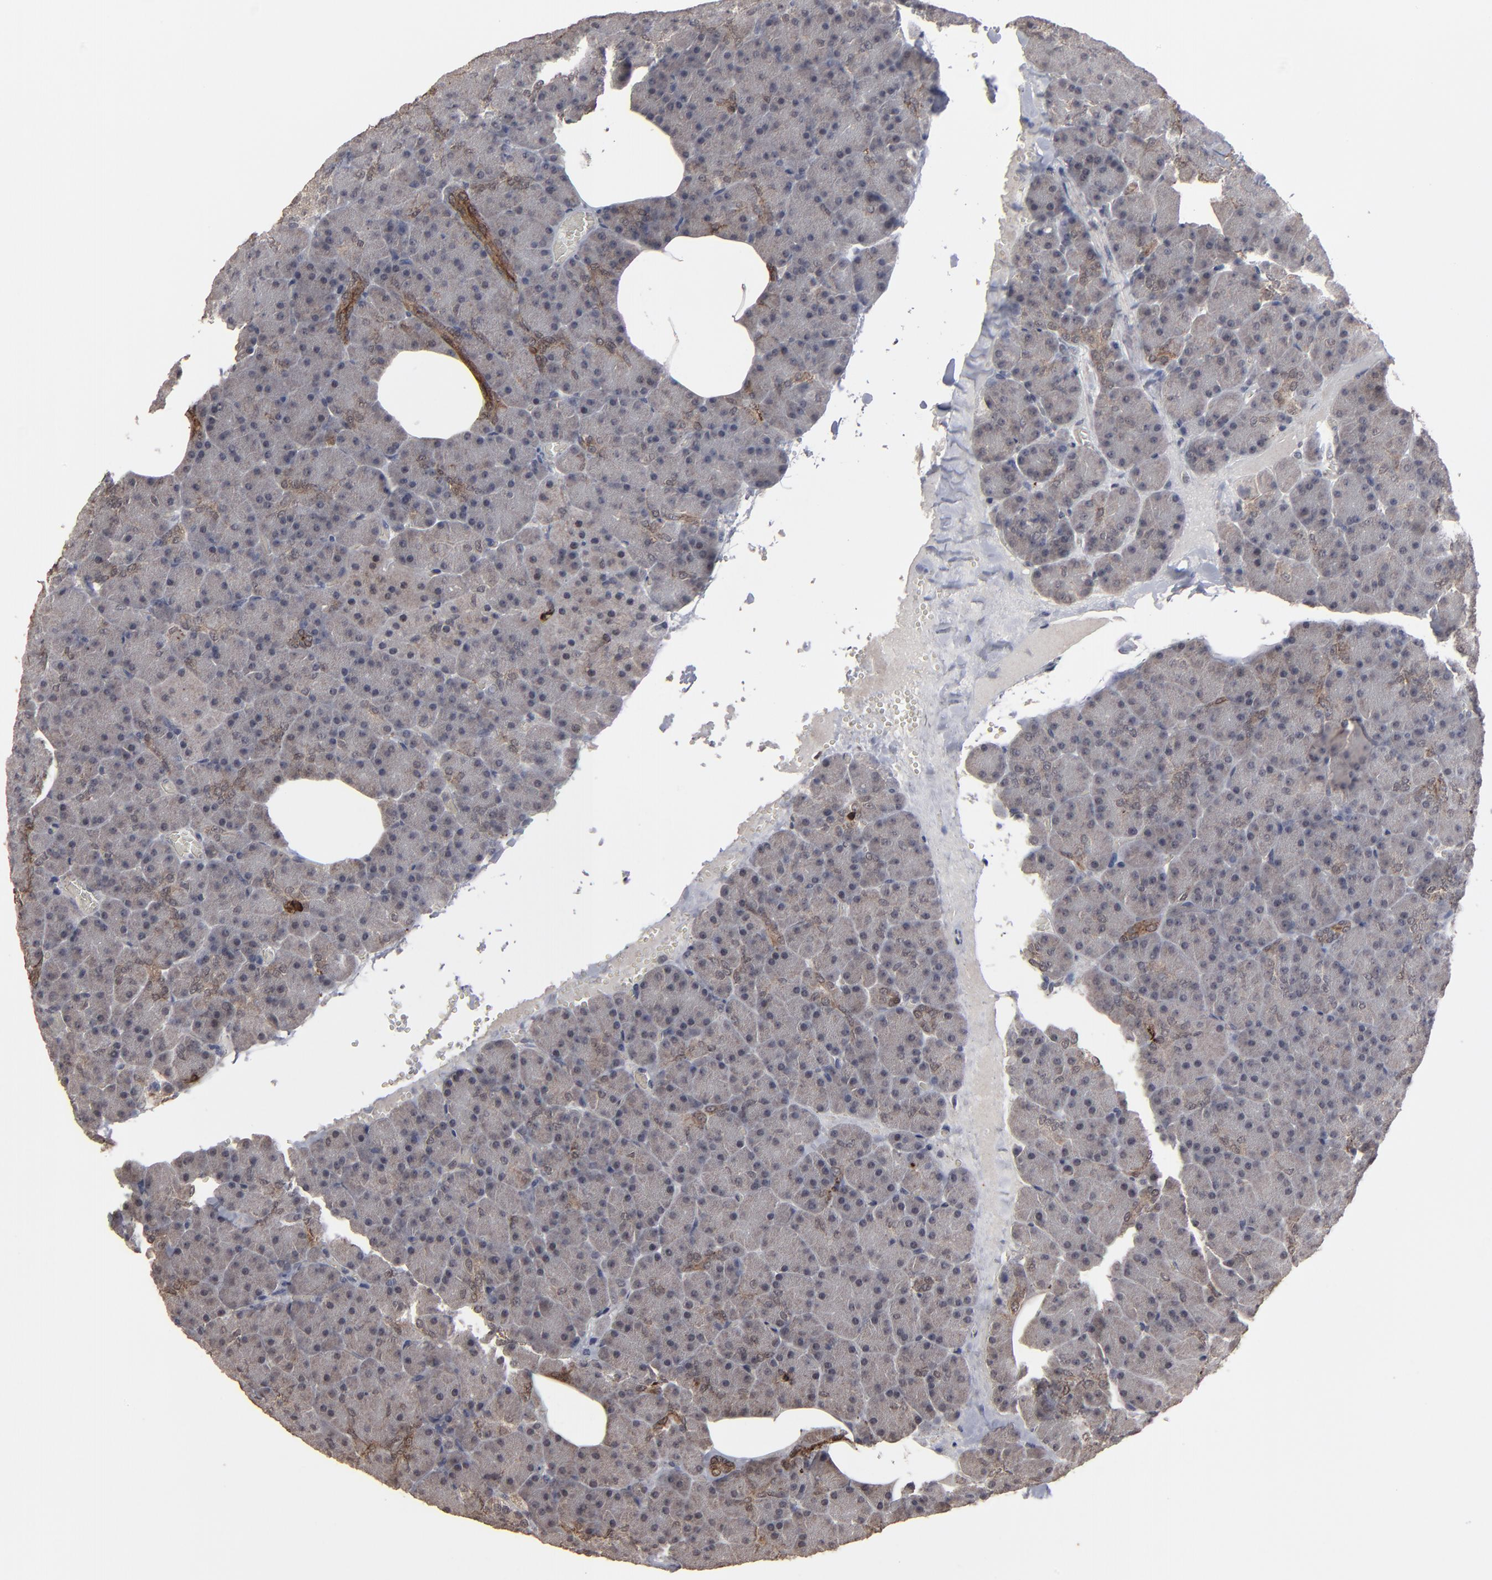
{"staining": {"intensity": "weak", "quantity": ">75%", "location": "cytoplasmic/membranous"}, "tissue": "carcinoid", "cell_type": "Tumor cells", "image_type": "cancer", "snomed": [{"axis": "morphology", "description": "Normal tissue, NOS"}, {"axis": "morphology", "description": "Carcinoid, malignant, NOS"}, {"axis": "topography", "description": "Pancreas"}], "caption": "DAB (3,3'-diaminobenzidine) immunohistochemical staining of human carcinoid shows weak cytoplasmic/membranous protein positivity in about >75% of tumor cells.", "gene": "SLC22A17", "patient": {"sex": "female", "age": 35}}